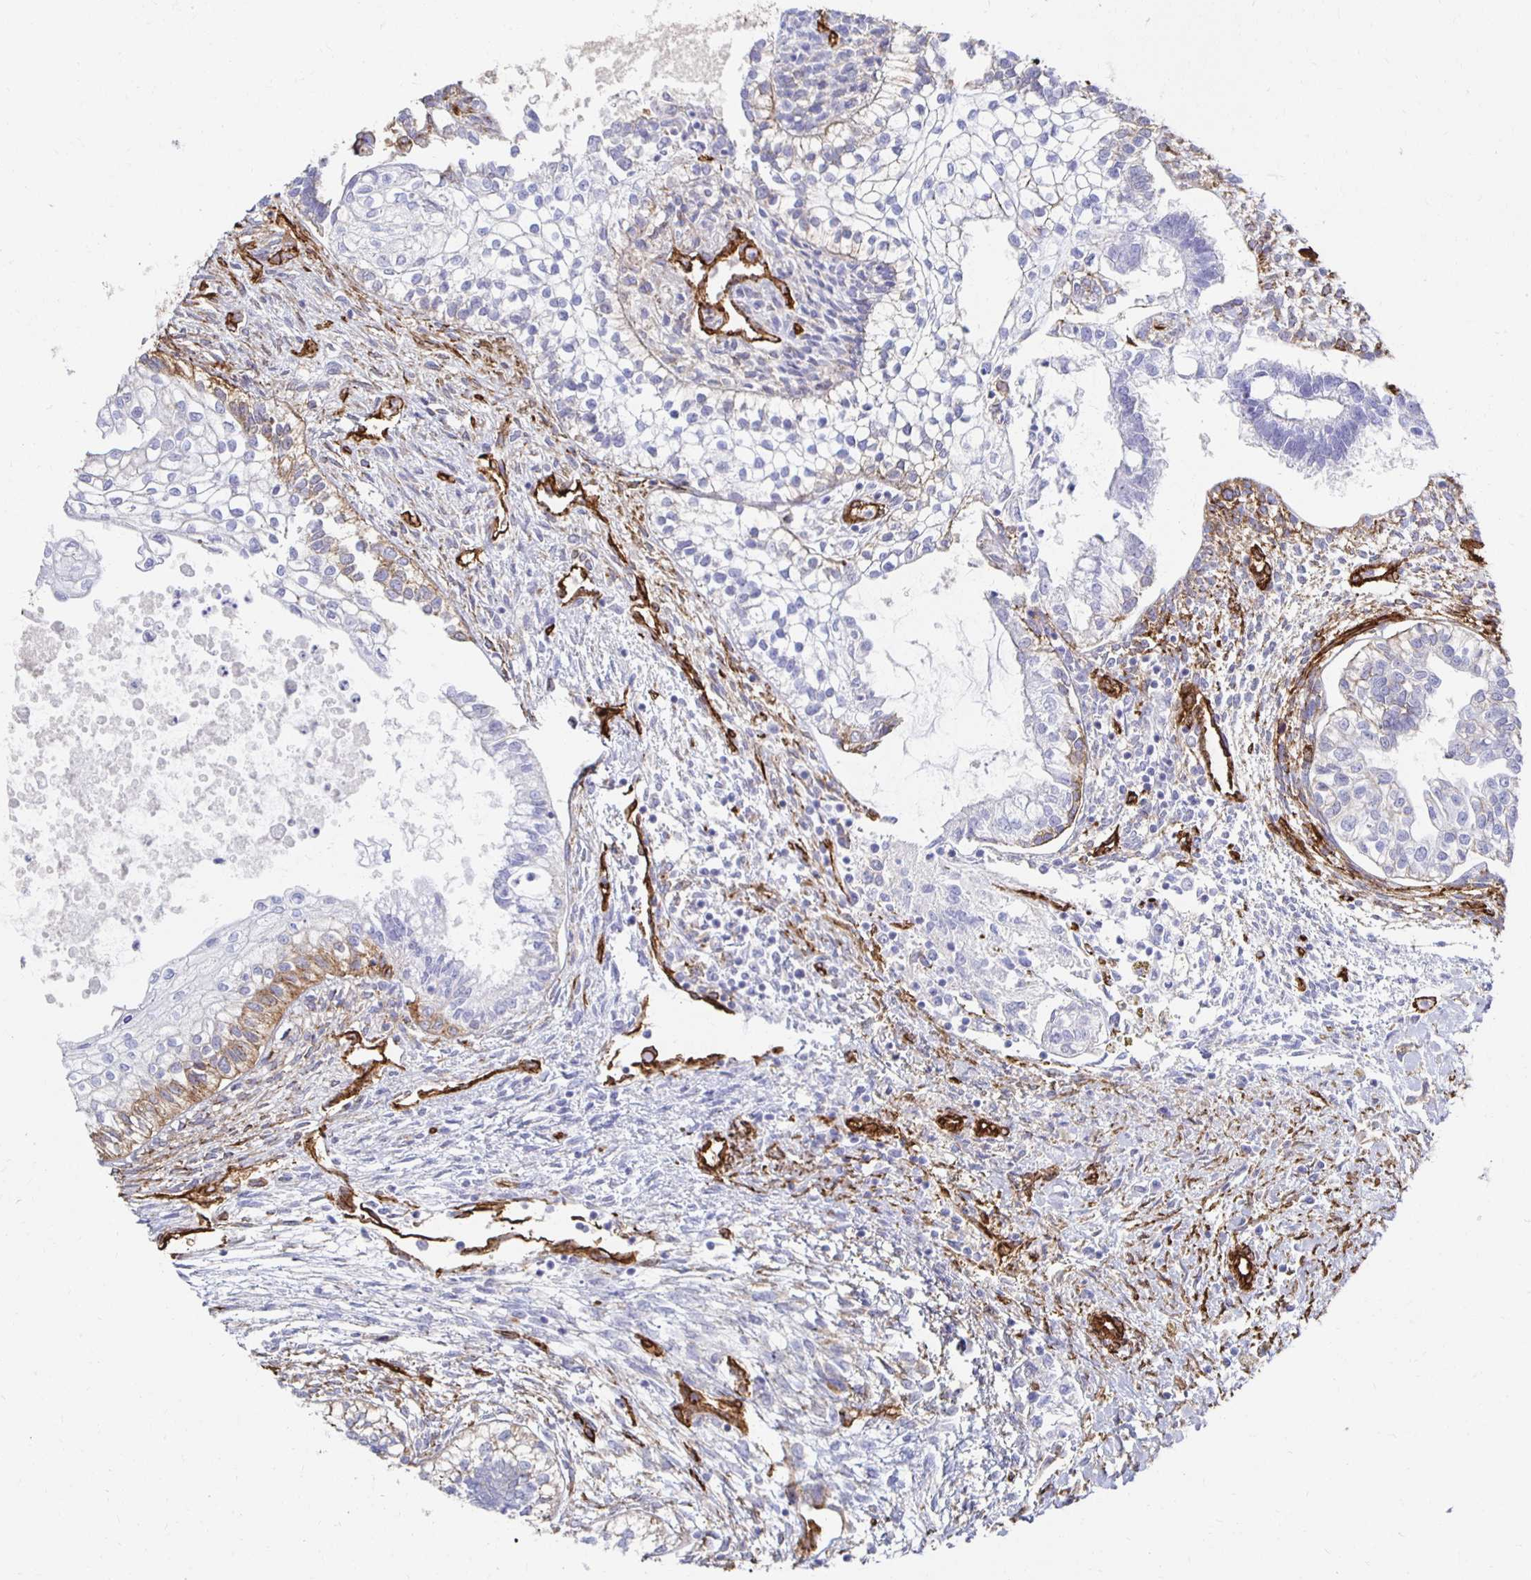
{"staining": {"intensity": "moderate", "quantity": "<25%", "location": "cytoplasmic/membranous"}, "tissue": "testis cancer", "cell_type": "Tumor cells", "image_type": "cancer", "snomed": [{"axis": "morphology", "description": "Carcinoma, Embryonal, NOS"}, {"axis": "topography", "description": "Testis"}], "caption": "Embryonal carcinoma (testis) stained with DAB immunohistochemistry (IHC) exhibits low levels of moderate cytoplasmic/membranous expression in about <25% of tumor cells. (IHC, brightfield microscopy, high magnification).", "gene": "VIPR2", "patient": {"sex": "male", "age": 37}}